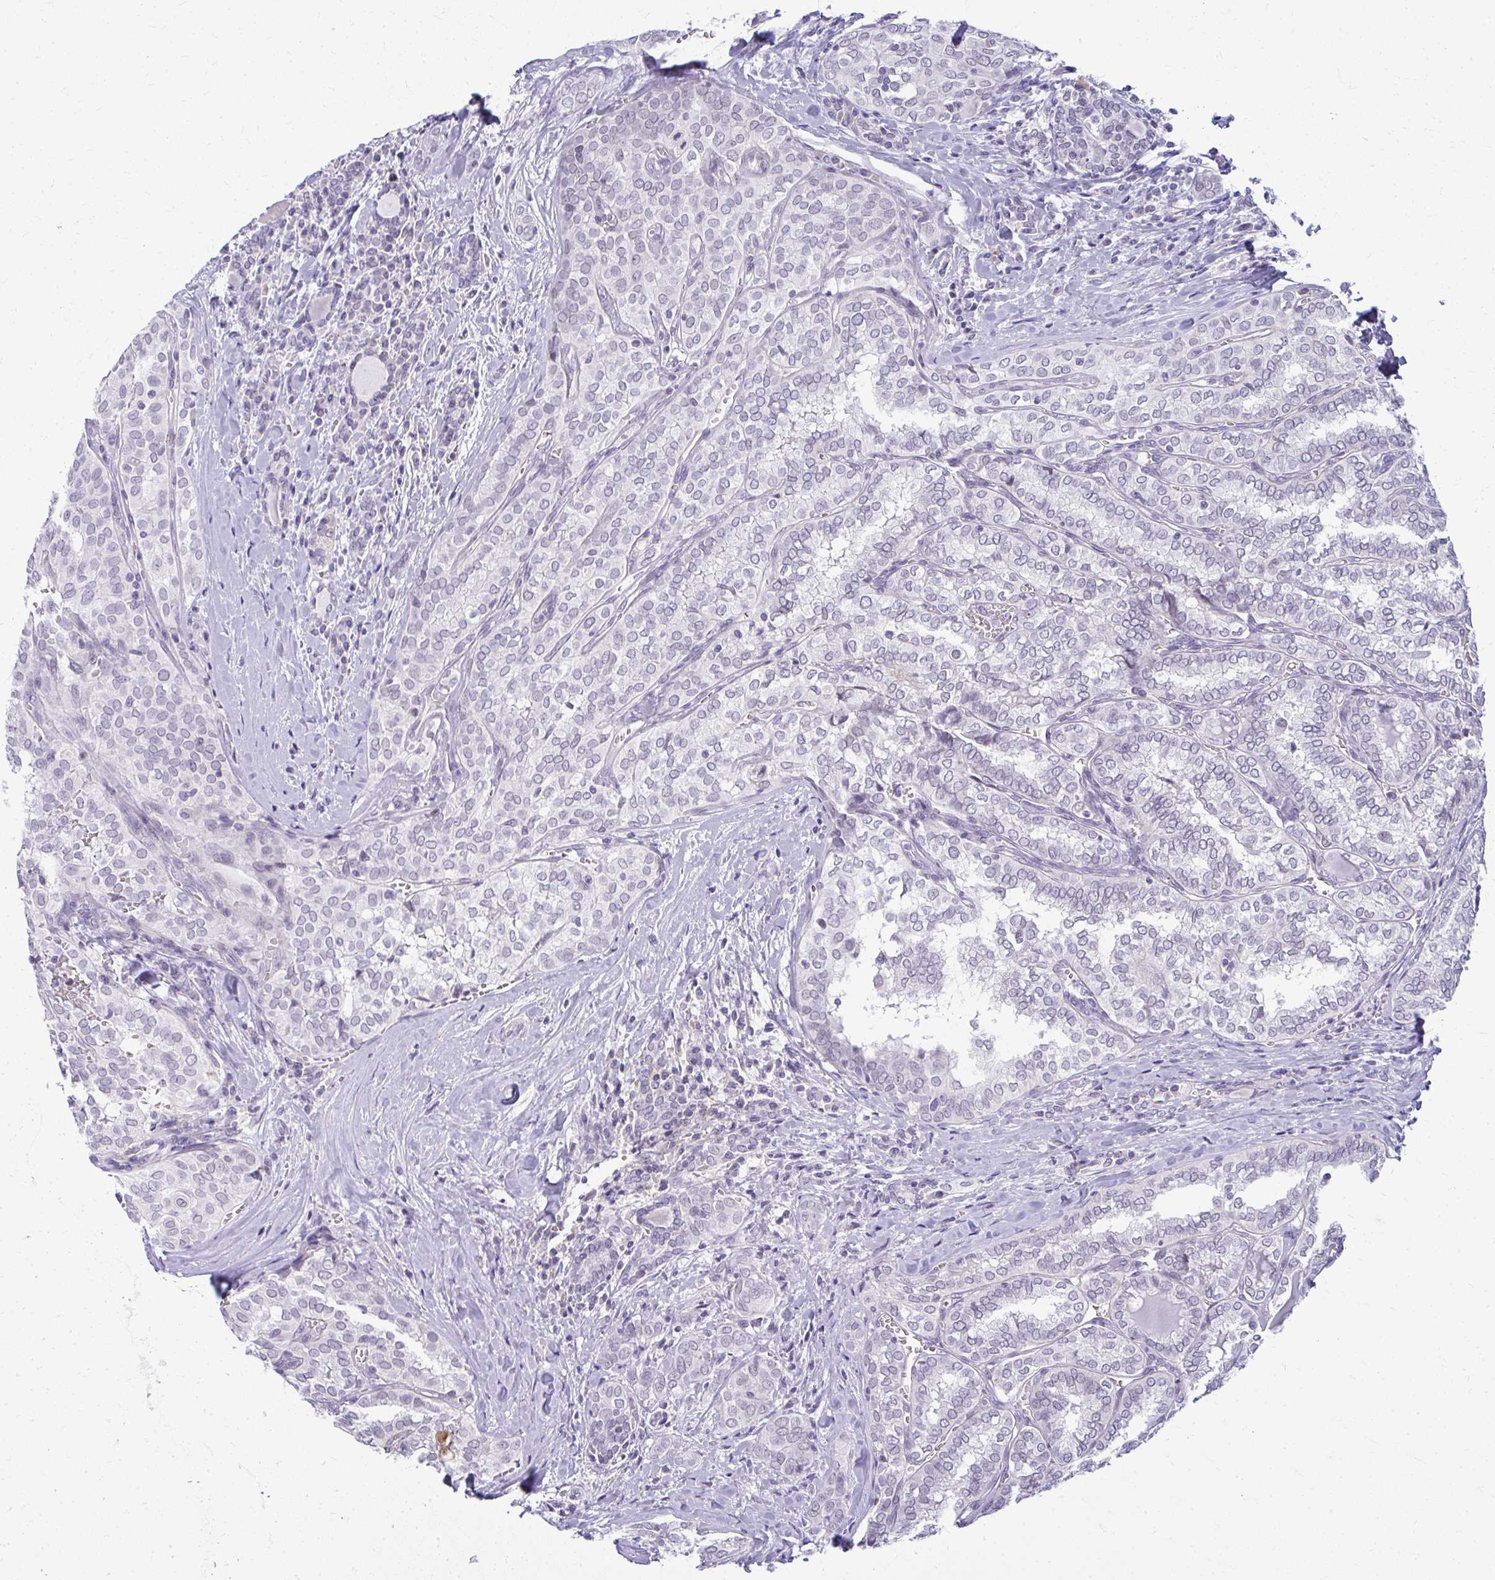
{"staining": {"intensity": "negative", "quantity": "none", "location": "none"}, "tissue": "thyroid cancer", "cell_type": "Tumor cells", "image_type": "cancer", "snomed": [{"axis": "morphology", "description": "Papillary adenocarcinoma, NOS"}, {"axis": "topography", "description": "Thyroid gland"}], "caption": "Papillary adenocarcinoma (thyroid) was stained to show a protein in brown. There is no significant positivity in tumor cells.", "gene": "TEX33", "patient": {"sex": "female", "age": 30}}